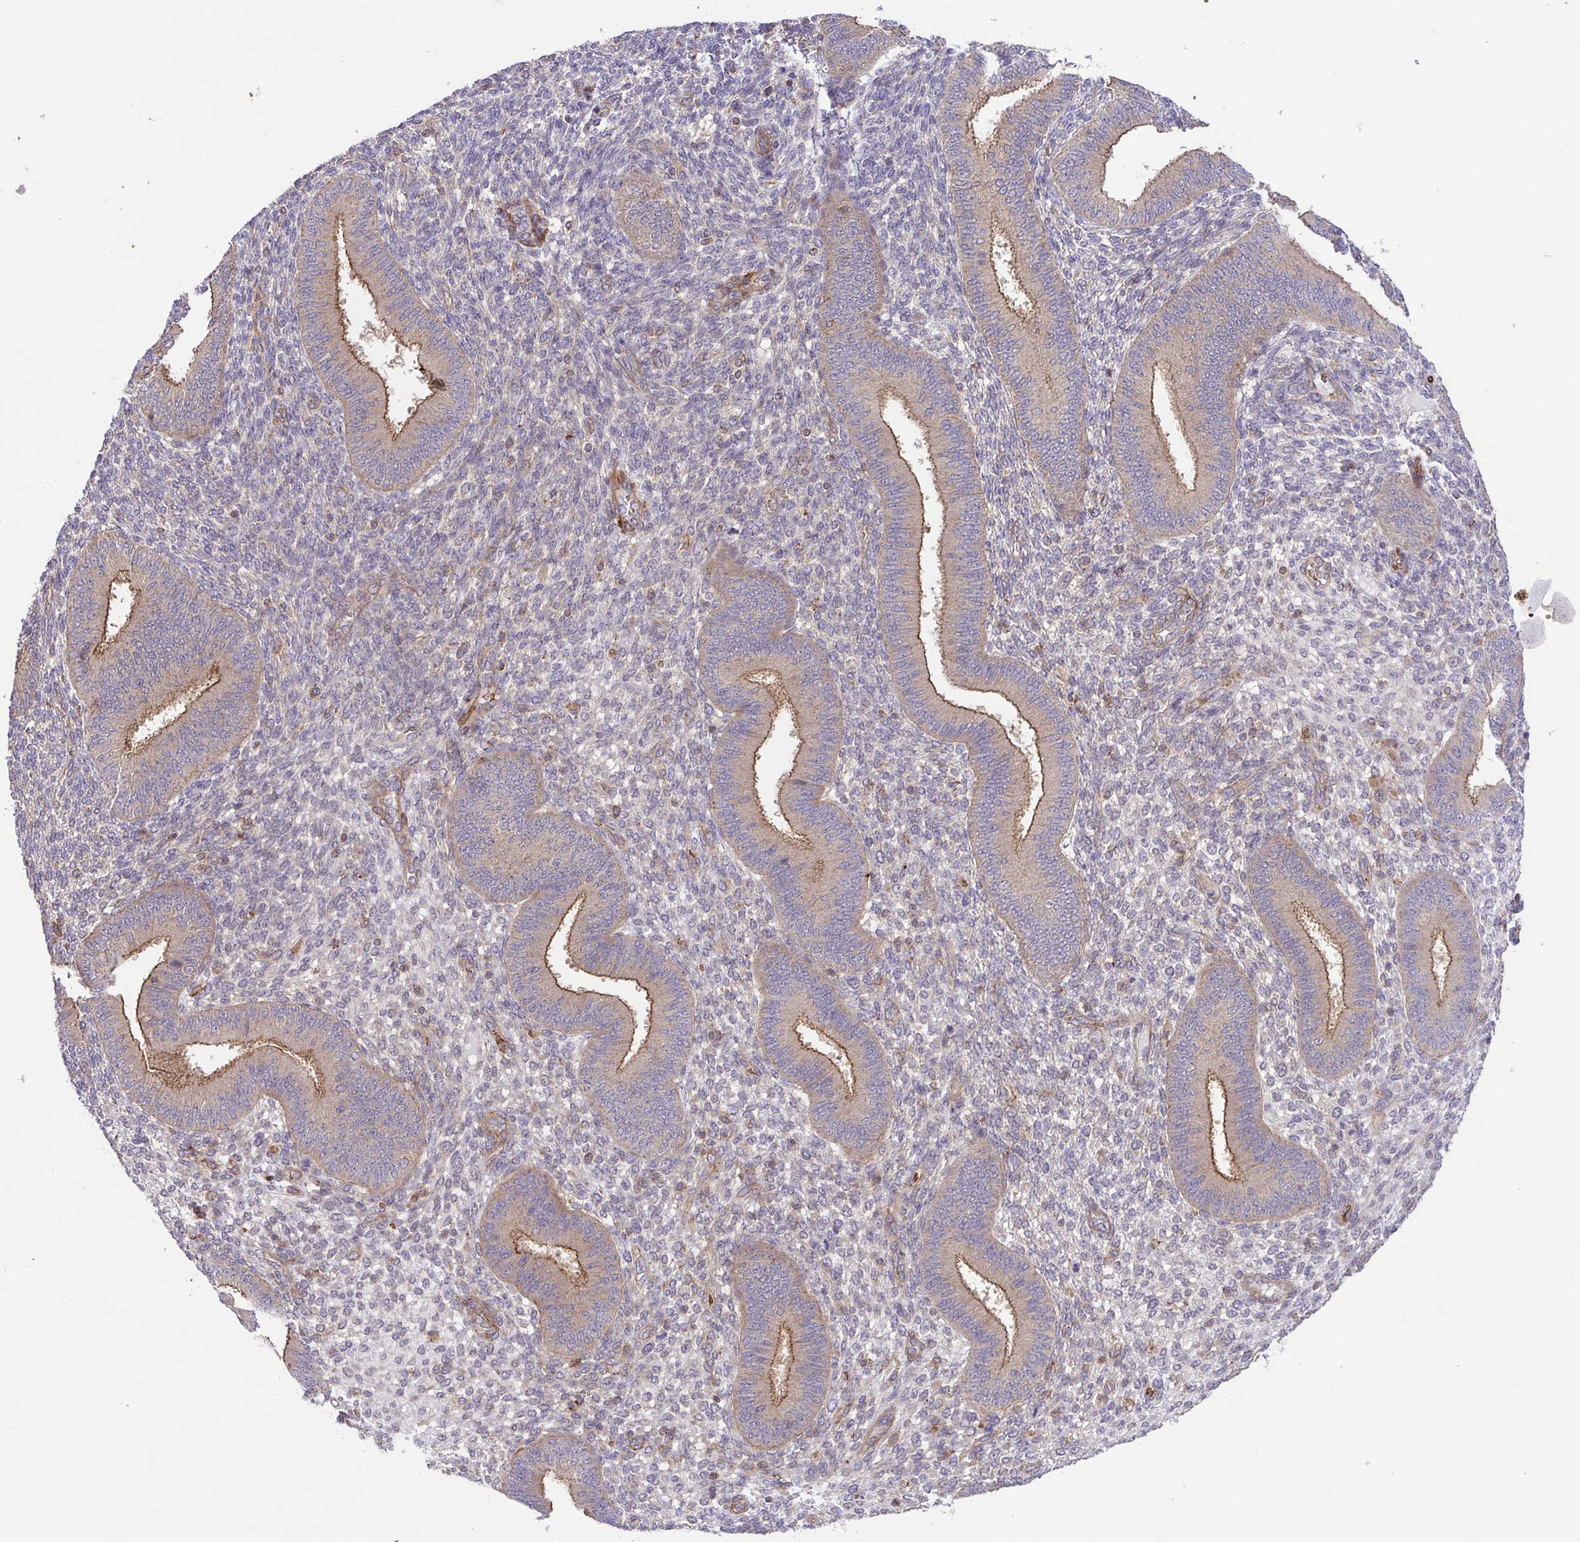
{"staining": {"intensity": "negative", "quantity": "none", "location": "none"}, "tissue": "endometrium", "cell_type": "Cells in endometrial stroma", "image_type": "normal", "snomed": [{"axis": "morphology", "description": "Normal tissue, NOS"}, {"axis": "topography", "description": "Endometrium"}], "caption": "Endometrium was stained to show a protein in brown. There is no significant positivity in cells in endometrial stroma. Brightfield microscopy of immunohistochemistry stained with DAB (3,3'-diaminobenzidine) (brown) and hematoxylin (blue), captured at high magnification.", "gene": "IDE", "patient": {"sex": "female", "age": 39}}